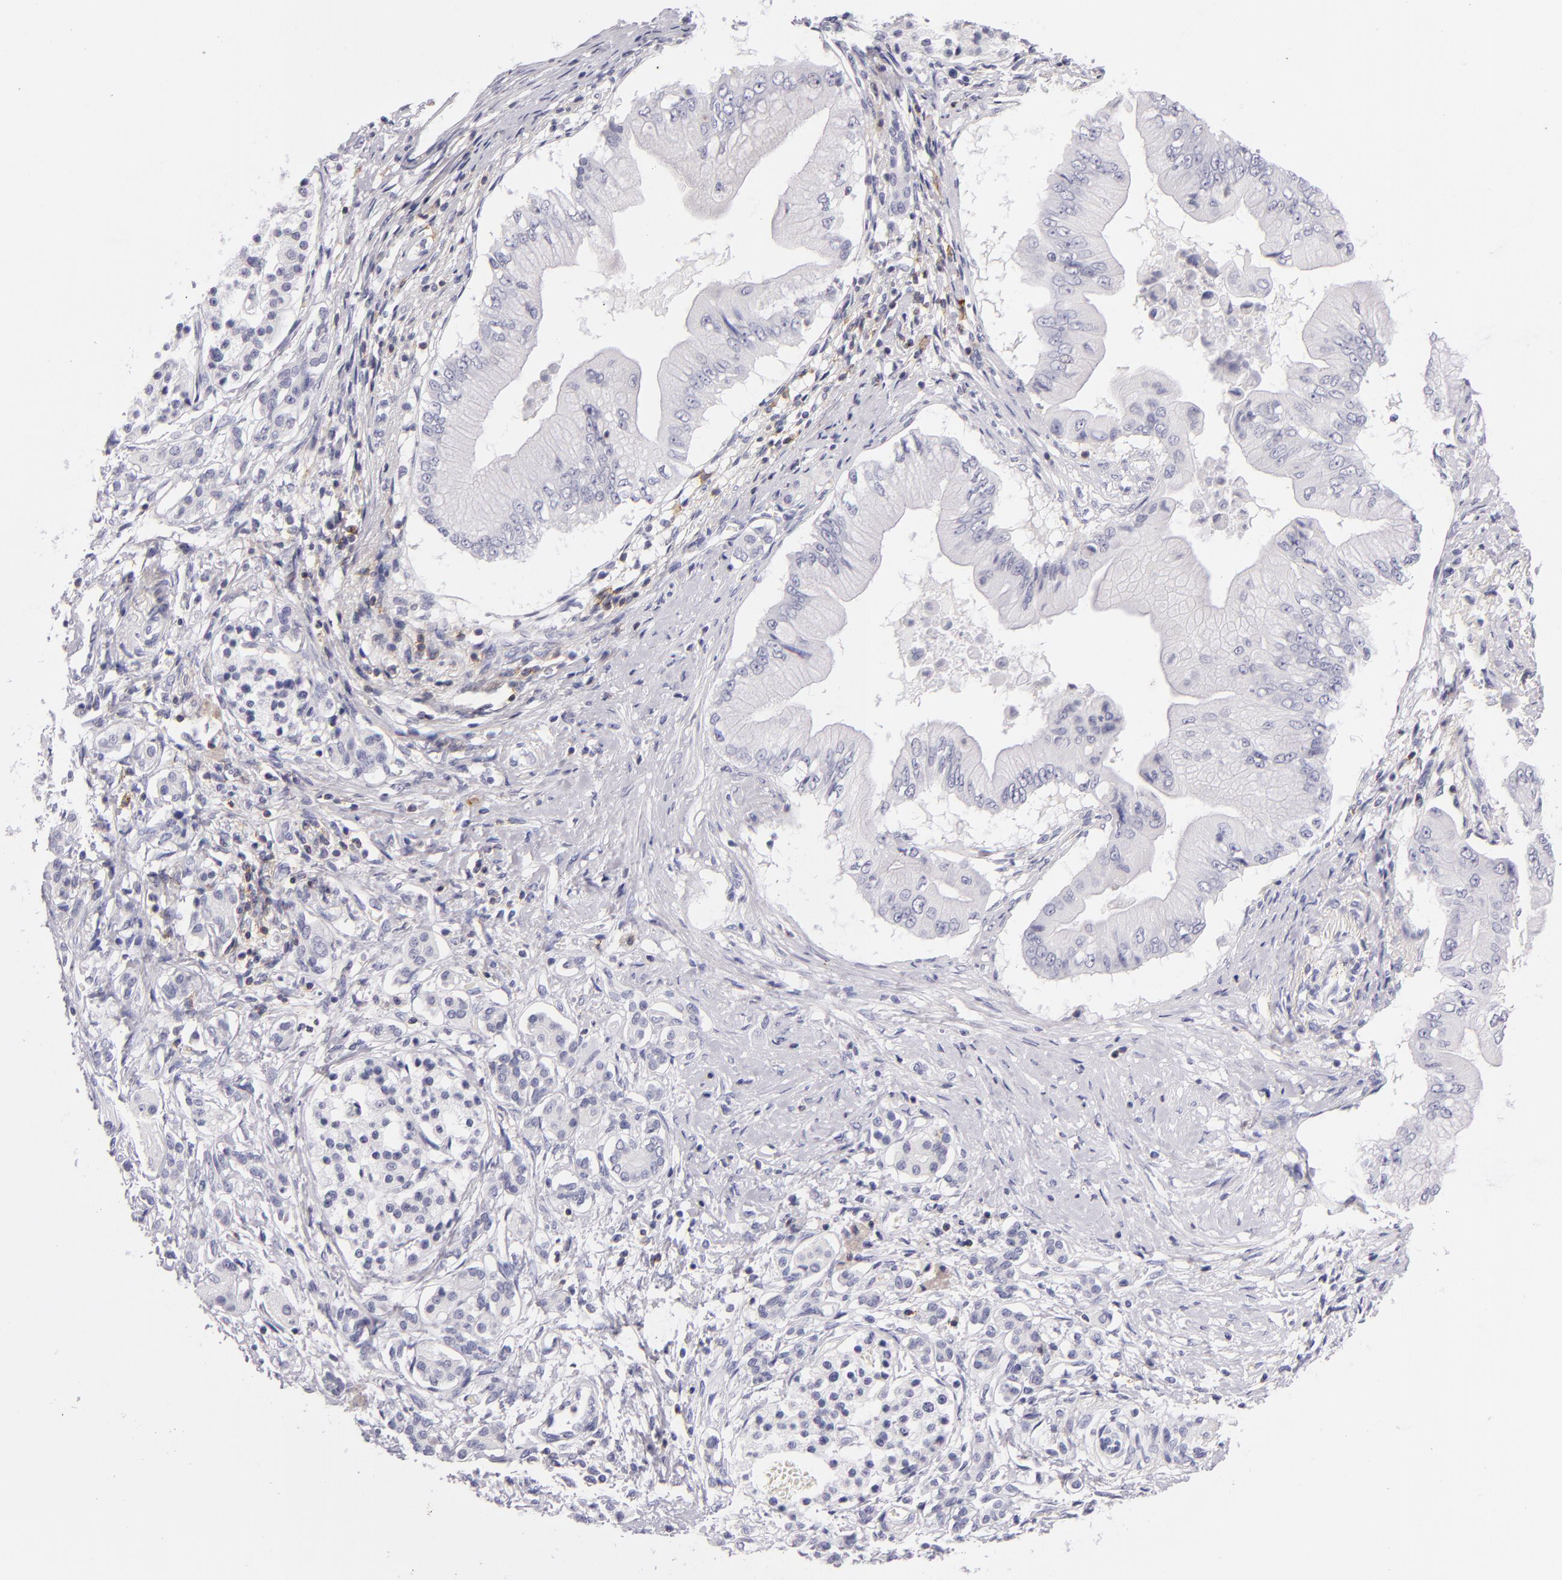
{"staining": {"intensity": "negative", "quantity": "none", "location": "none"}, "tissue": "pancreatic cancer", "cell_type": "Tumor cells", "image_type": "cancer", "snomed": [{"axis": "morphology", "description": "Adenocarcinoma, NOS"}, {"axis": "topography", "description": "Pancreas"}], "caption": "Immunohistochemistry (IHC) histopathology image of adenocarcinoma (pancreatic) stained for a protein (brown), which displays no staining in tumor cells.", "gene": "CD48", "patient": {"sex": "male", "age": 62}}